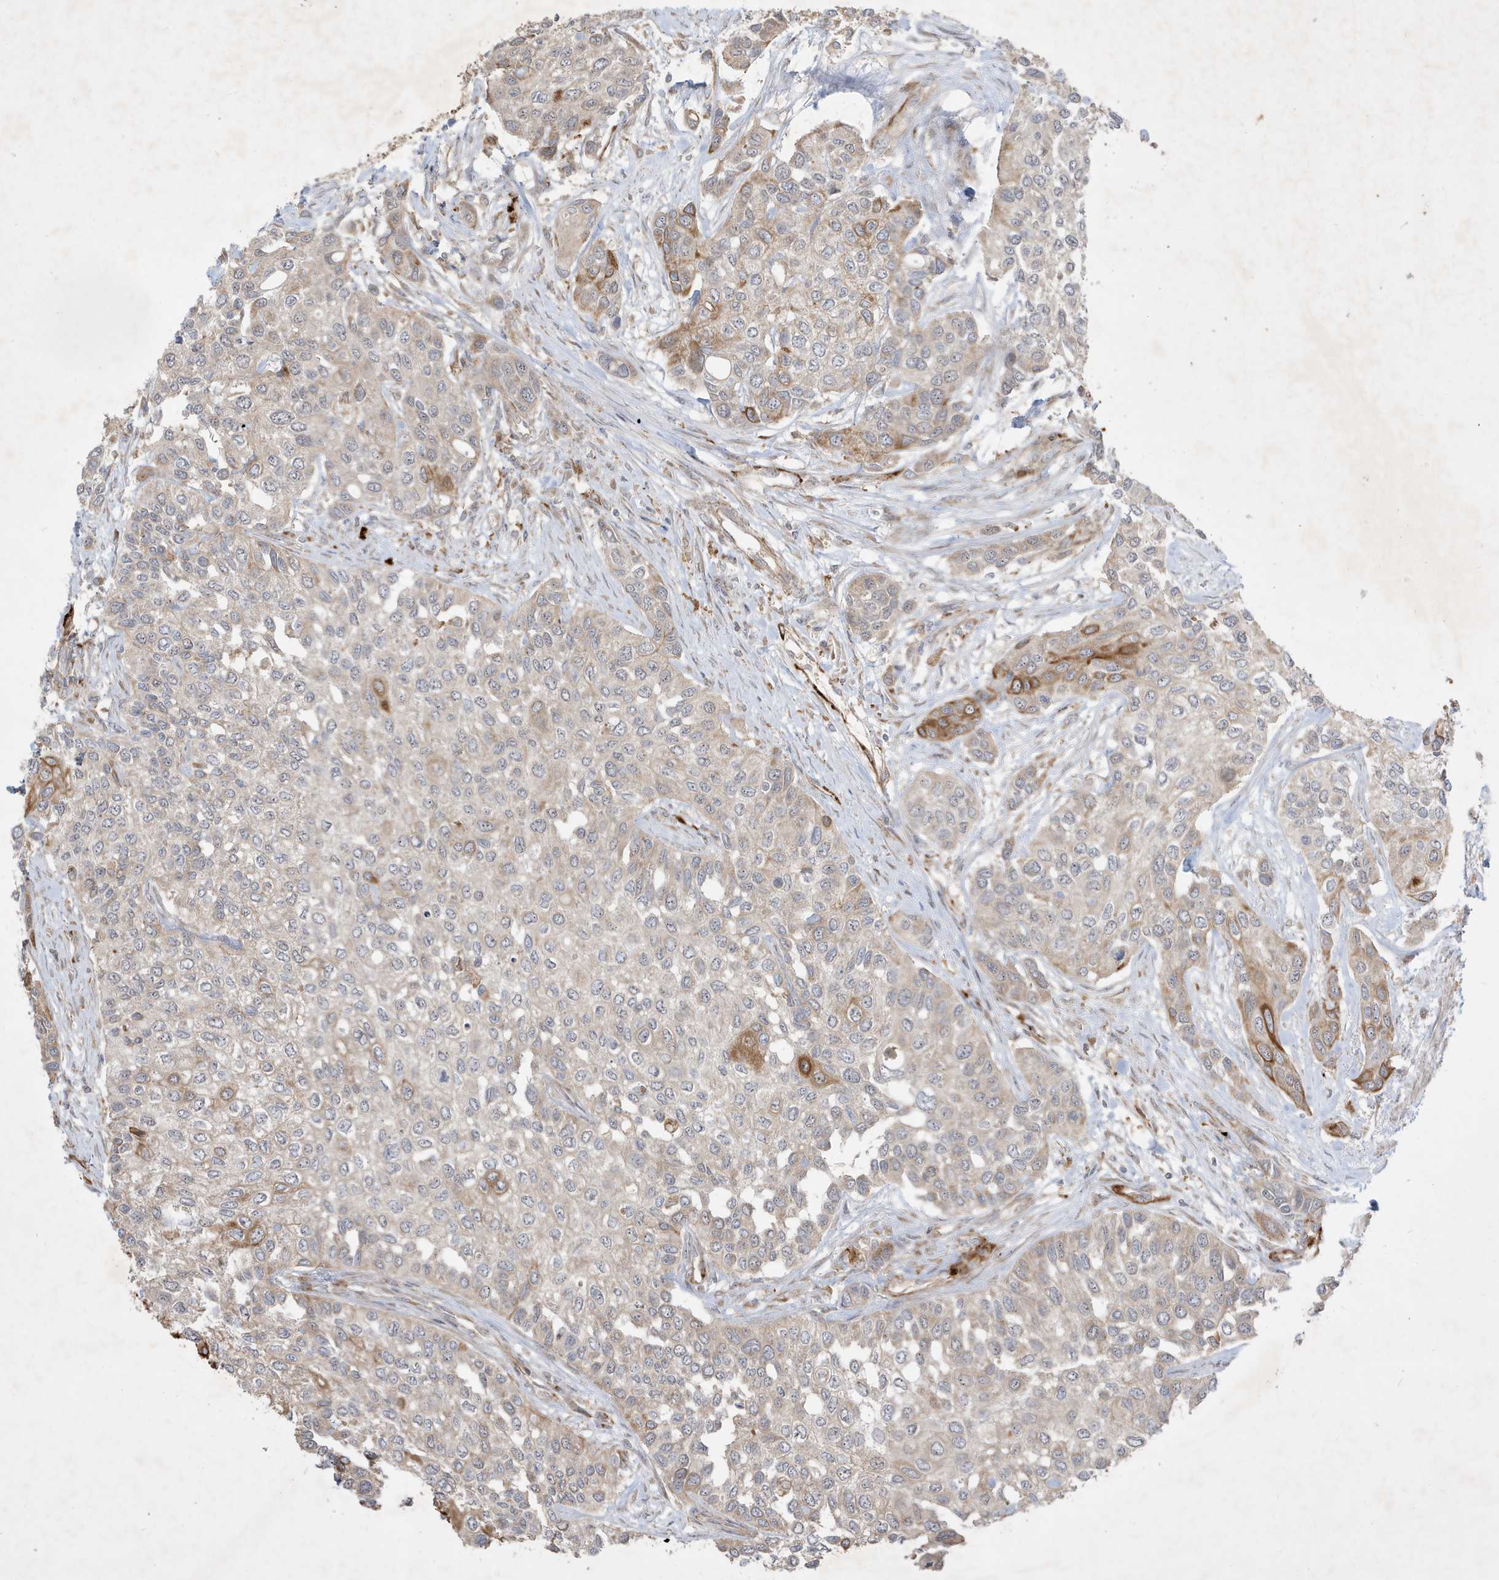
{"staining": {"intensity": "moderate", "quantity": "<25%", "location": "cytoplasmic/membranous"}, "tissue": "urothelial cancer", "cell_type": "Tumor cells", "image_type": "cancer", "snomed": [{"axis": "morphology", "description": "Normal tissue, NOS"}, {"axis": "morphology", "description": "Urothelial carcinoma, High grade"}, {"axis": "topography", "description": "Vascular tissue"}, {"axis": "topography", "description": "Urinary bladder"}], "caption": "Immunohistochemical staining of human high-grade urothelial carcinoma exhibits low levels of moderate cytoplasmic/membranous expression in about <25% of tumor cells. (Brightfield microscopy of DAB IHC at high magnification).", "gene": "IFT57", "patient": {"sex": "female", "age": 56}}